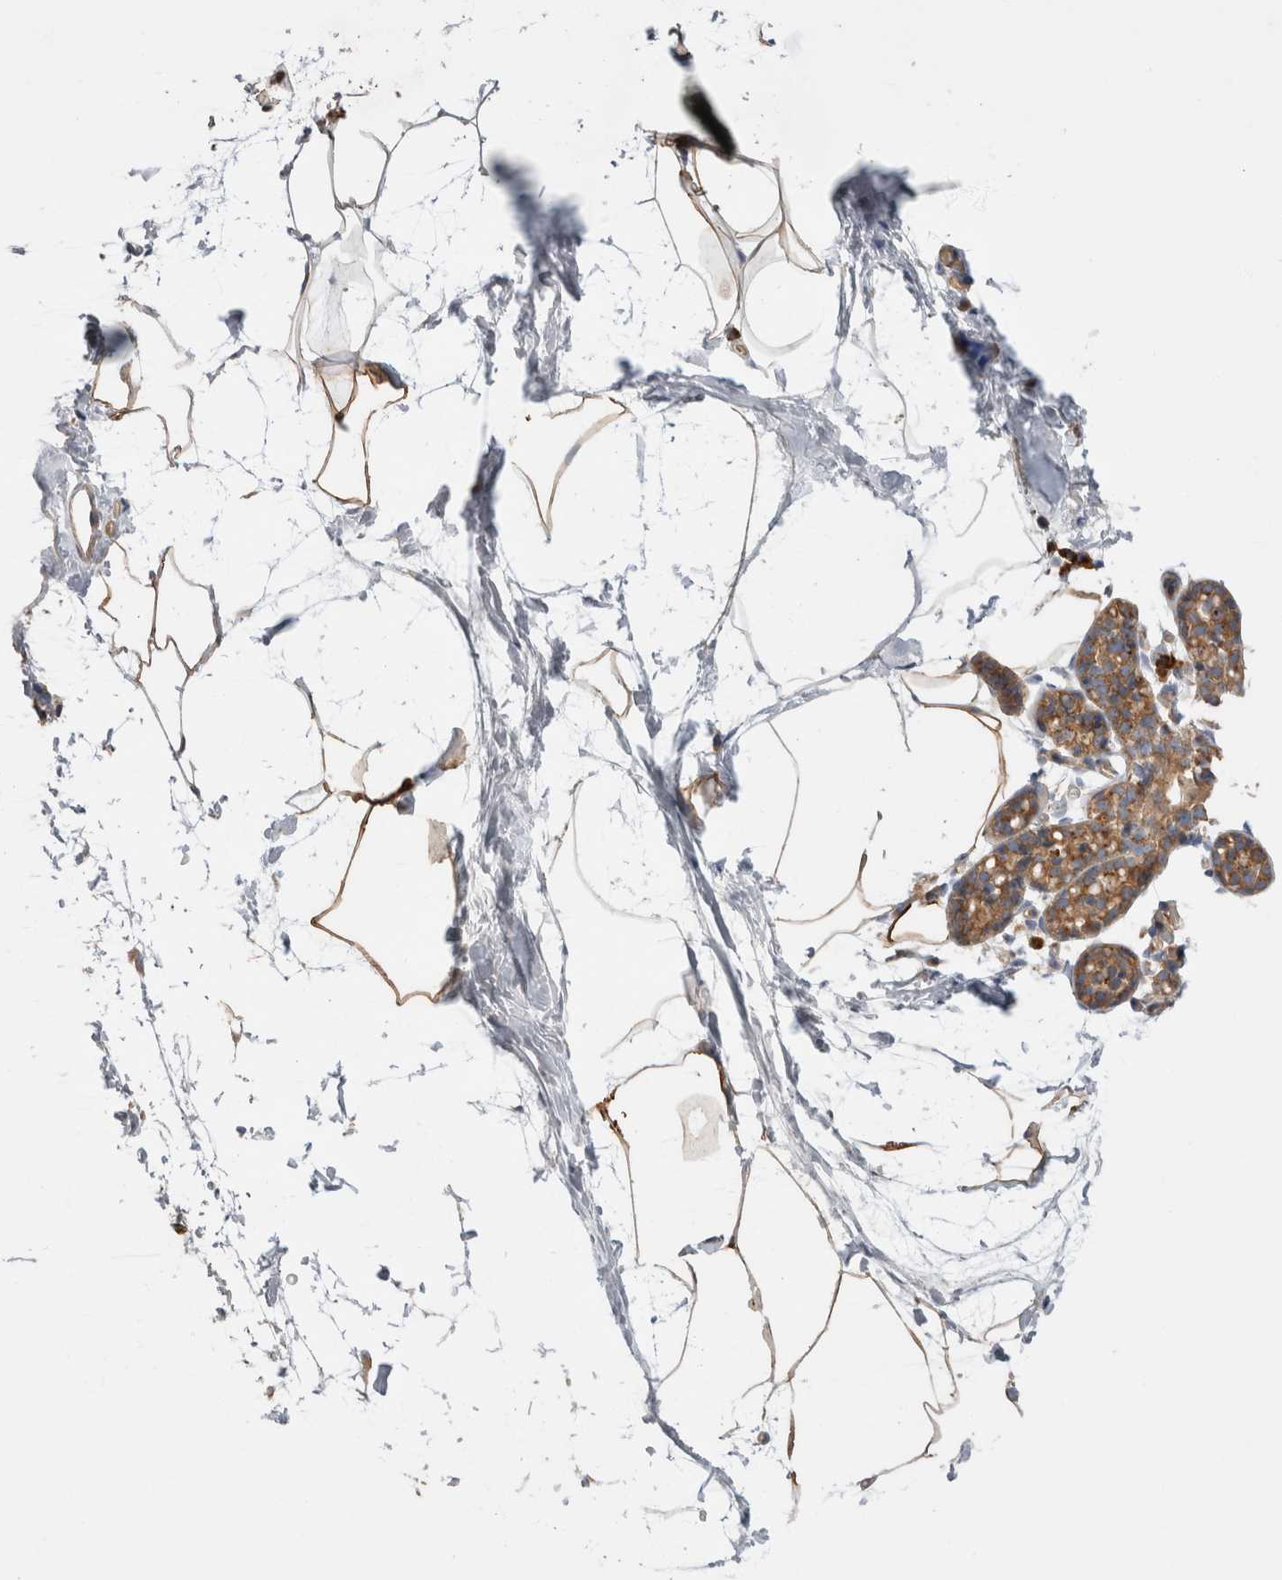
{"staining": {"intensity": "moderate", "quantity": "25%-75%", "location": "cytoplasmic/membranous"}, "tissue": "breast", "cell_type": "Adipocytes", "image_type": "normal", "snomed": [{"axis": "morphology", "description": "Normal tissue, NOS"}, {"axis": "topography", "description": "Breast"}], "caption": "Immunohistochemistry staining of normal breast, which shows medium levels of moderate cytoplasmic/membranous expression in approximately 25%-75% of adipocytes indicating moderate cytoplasmic/membranous protein expression. The staining was performed using DAB (3,3'-diaminobenzidine) (brown) for protein detection and nuclei were counterstained in hematoxylin (blue).", "gene": "PDCD10", "patient": {"sex": "female", "age": 62}}